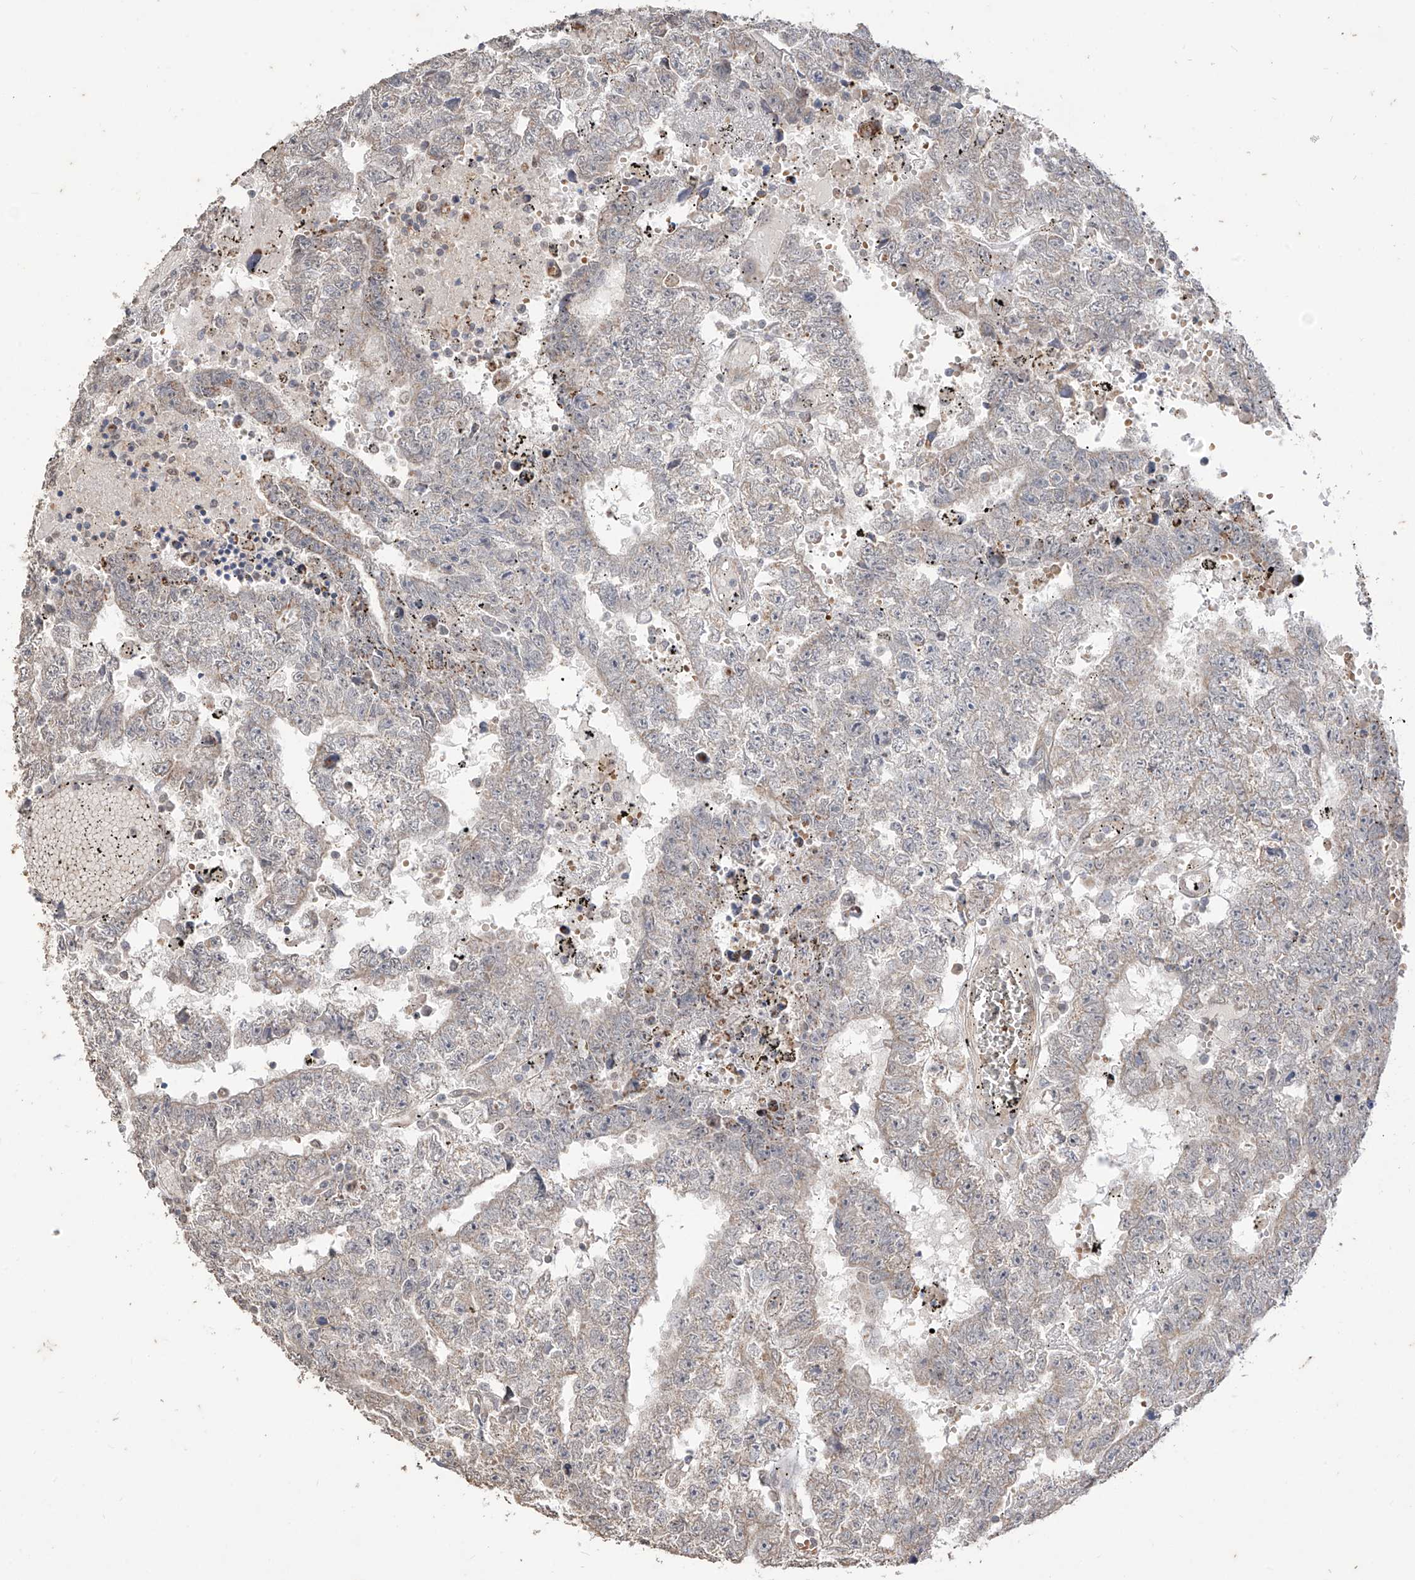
{"staining": {"intensity": "weak", "quantity": "<25%", "location": "cytoplasmic/membranous"}, "tissue": "testis cancer", "cell_type": "Tumor cells", "image_type": "cancer", "snomed": [{"axis": "morphology", "description": "Carcinoma, Embryonal, NOS"}, {"axis": "topography", "description": "Testis"}], "caption": "Immunohistochemistry image of human testis cancer (embryonal carcinoma) stained for a protein (brown), which shows no positivity in tumor cells.", "gene": "MTUS2", "patient": {"sex": "male", "age": 25}}